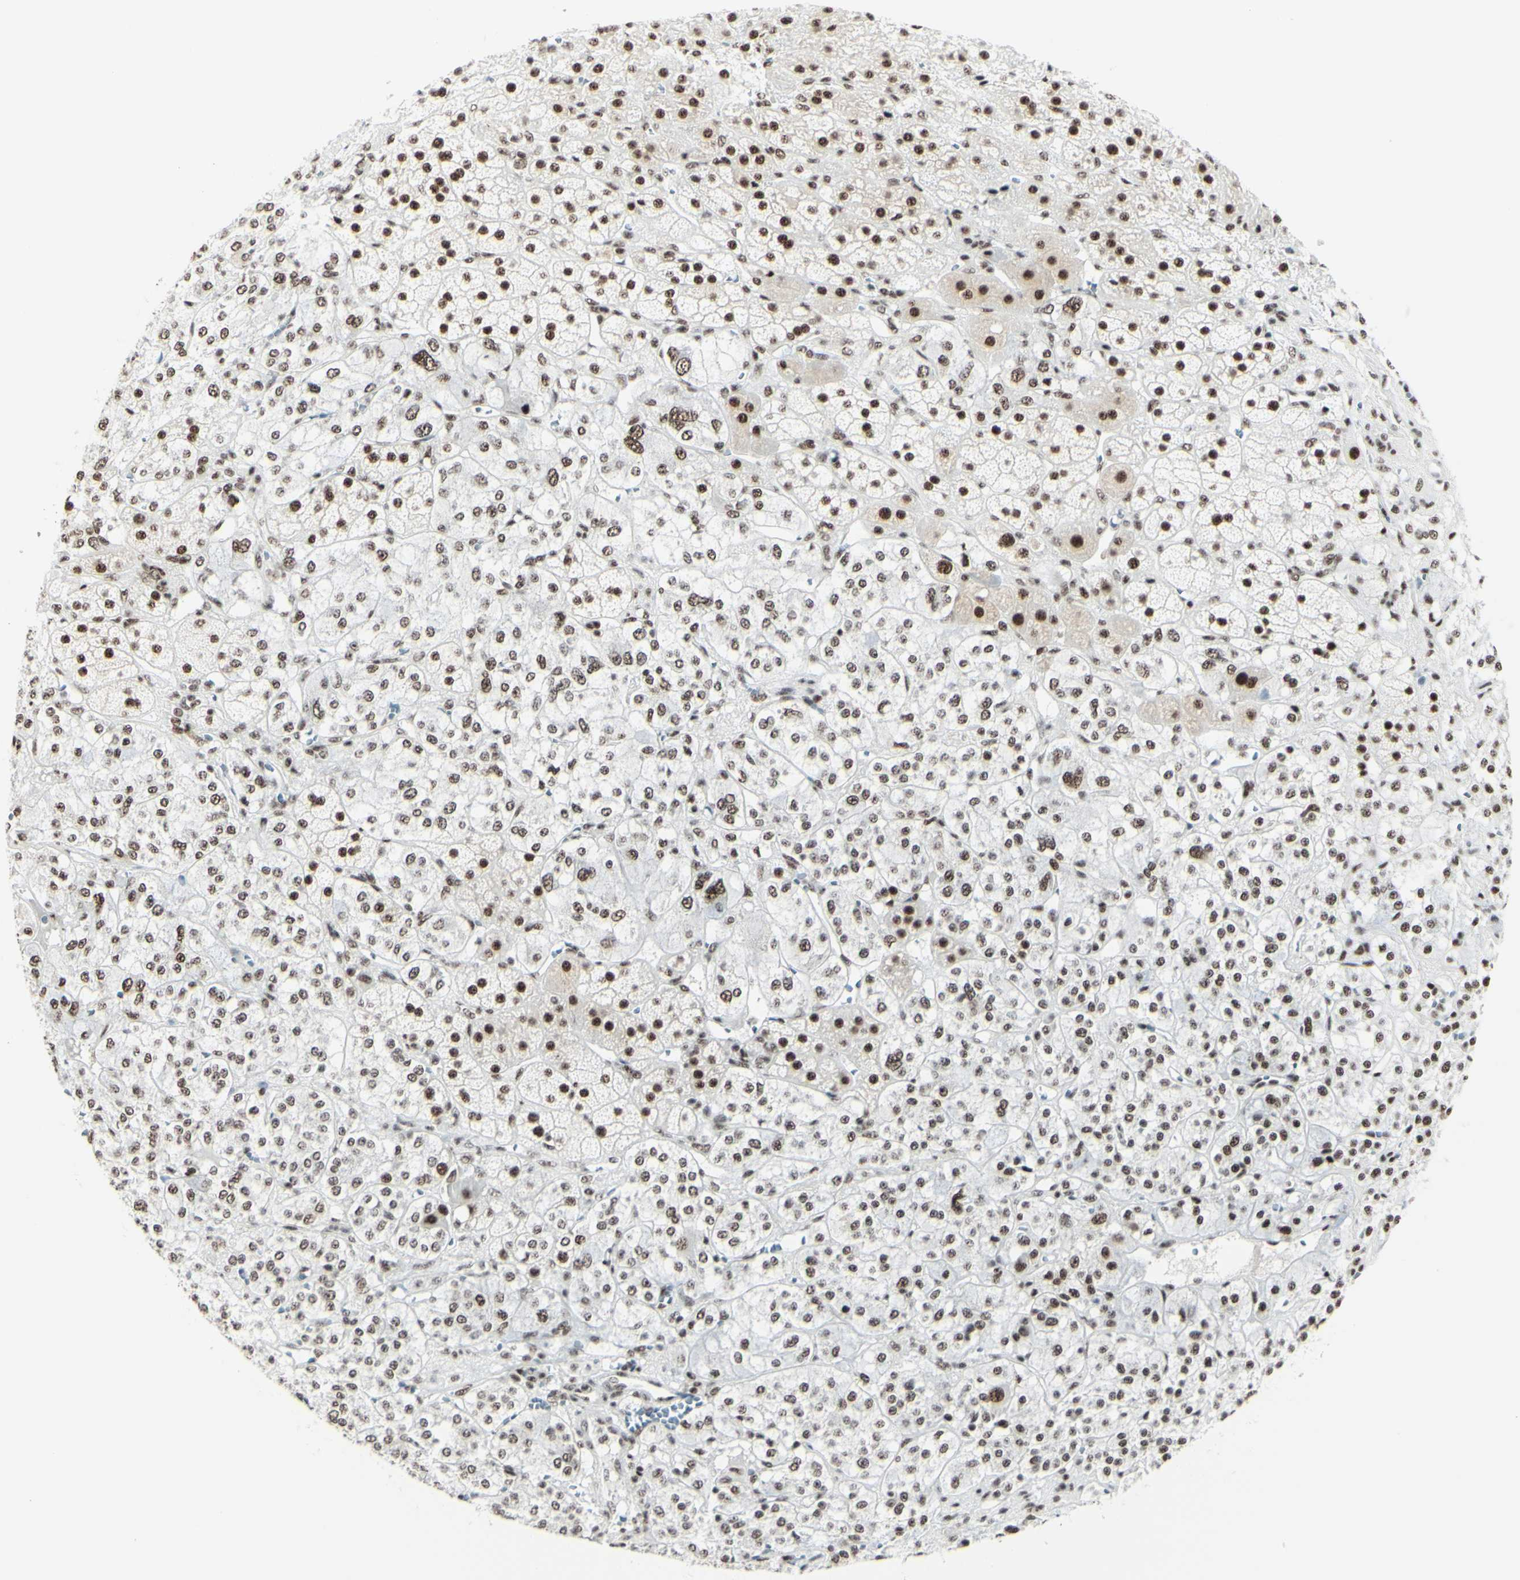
{"staining": {"intensity": "strong", "quantity": ">75%", "location": "nuclear"}, "tissue": "adrenal gland", "cell_type": "Glandular cells", "image_type": "normal", "snomed": [{"axis": "morphology", "description": "Normal tissue, NOS"}, {"axis": "topography", "description": "Adrenal gland"}], "caption": "Immunohistochemical staining of unremarkable human adrenal gland demonstrates strong nuclear protein staining in about >75% of glandular cells. (Brightfield microscopy of DAB IHC at high magnification).", "gene": "WTAP", "patient": {"sex": "male", "age": 56}}